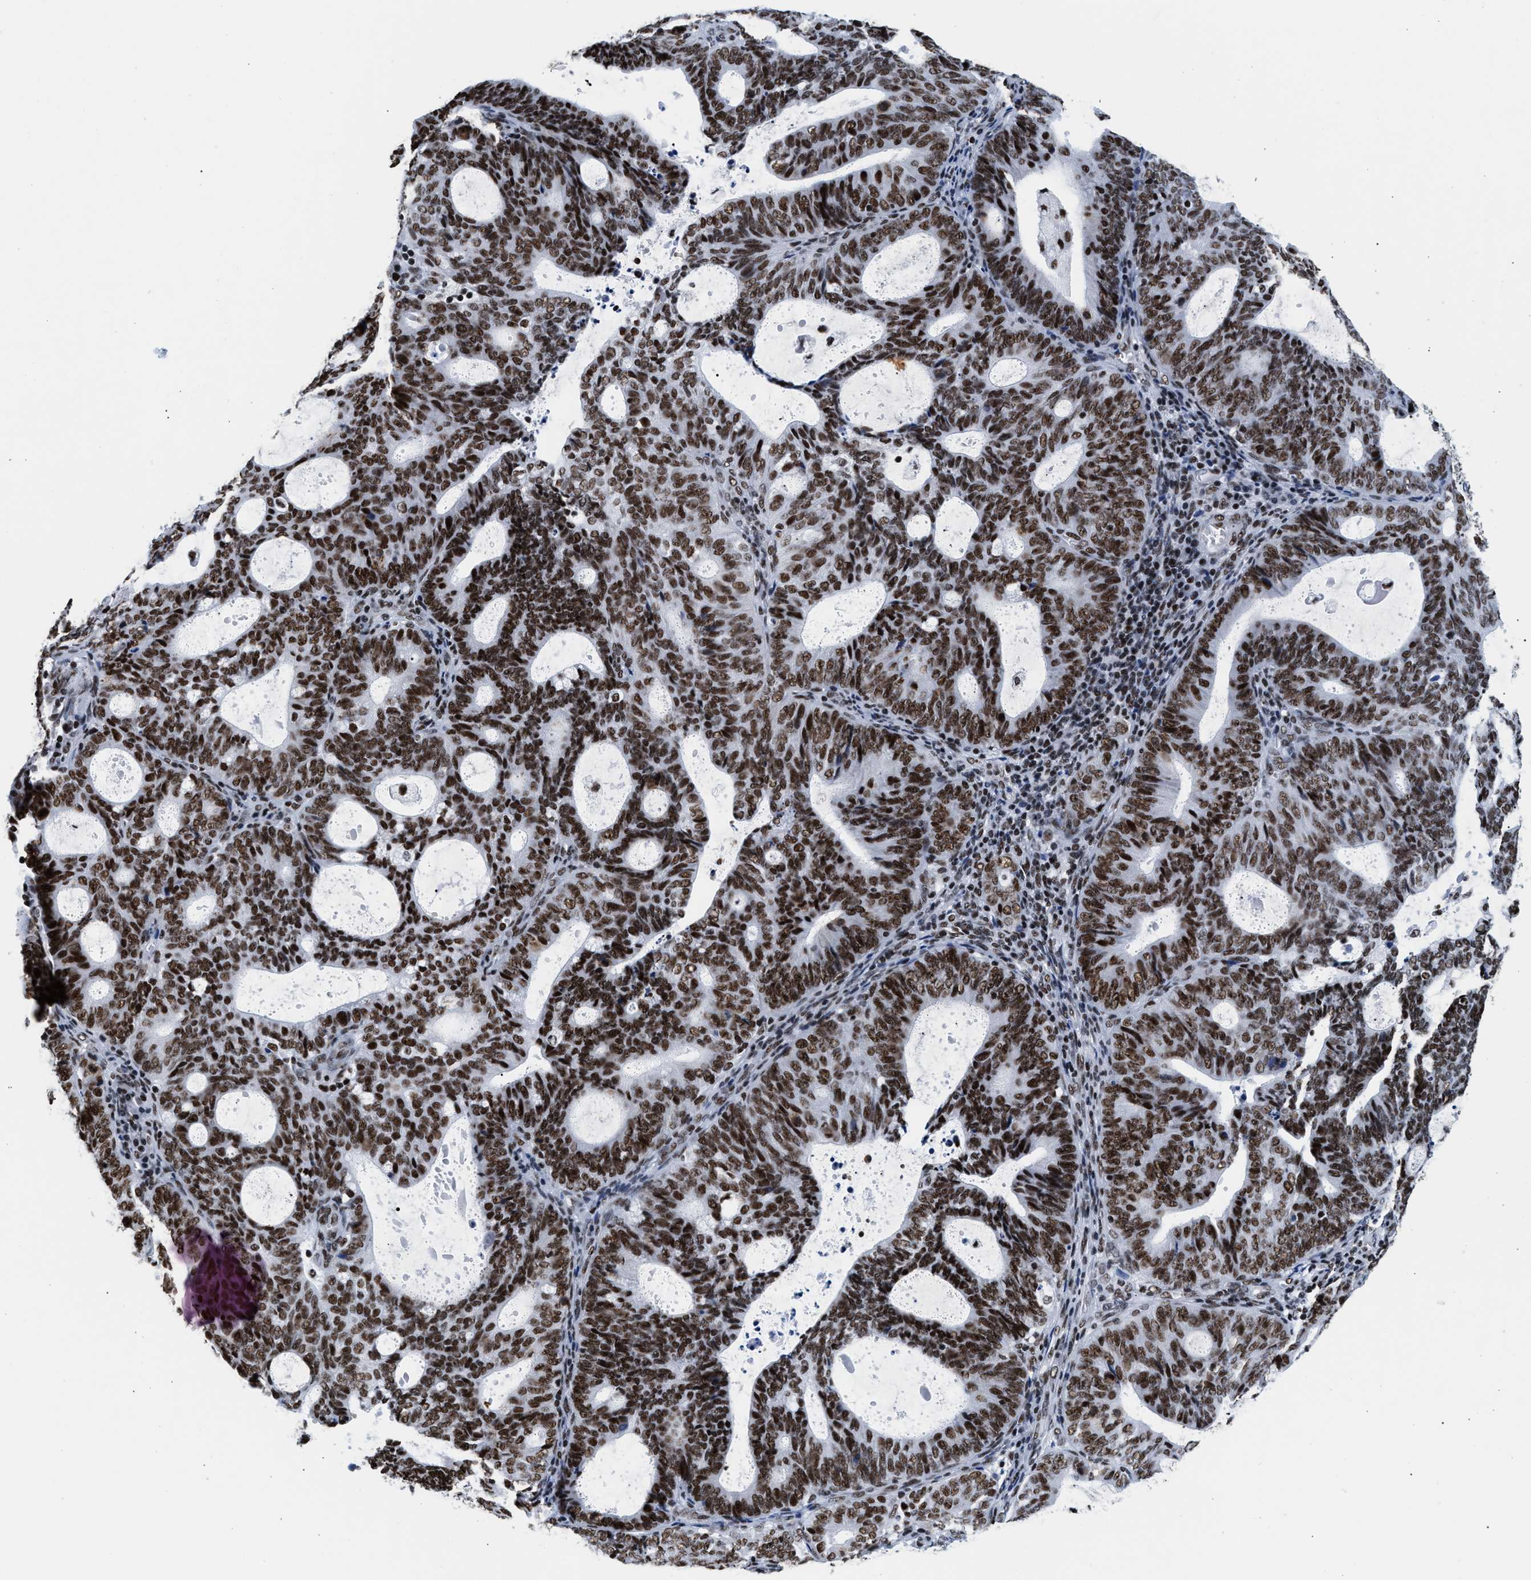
{"staining": {"intensity": "strong", "quantity": ">75%", "location": "nuclear"}, "tissue": "endometrial cancer", "cell_type": "Tumor cells", "image_type": "cancer", "snomed": [{"axis": "morphology", "description": "Adenocarcinoma, NOS"}, {"axis": "topography", "description": "Uterus"}], "caption": "Immunohistochemical staining of endometrial cancer shows high levels of strong nuclear positivity in approximately >75% of tumor cells. (DAB (3,3'-diaminobenzidine) IHC with brightfield microscopy, high magnification).", "gene": "RAD21", "patient": {"sex": "female", "age": 83}}